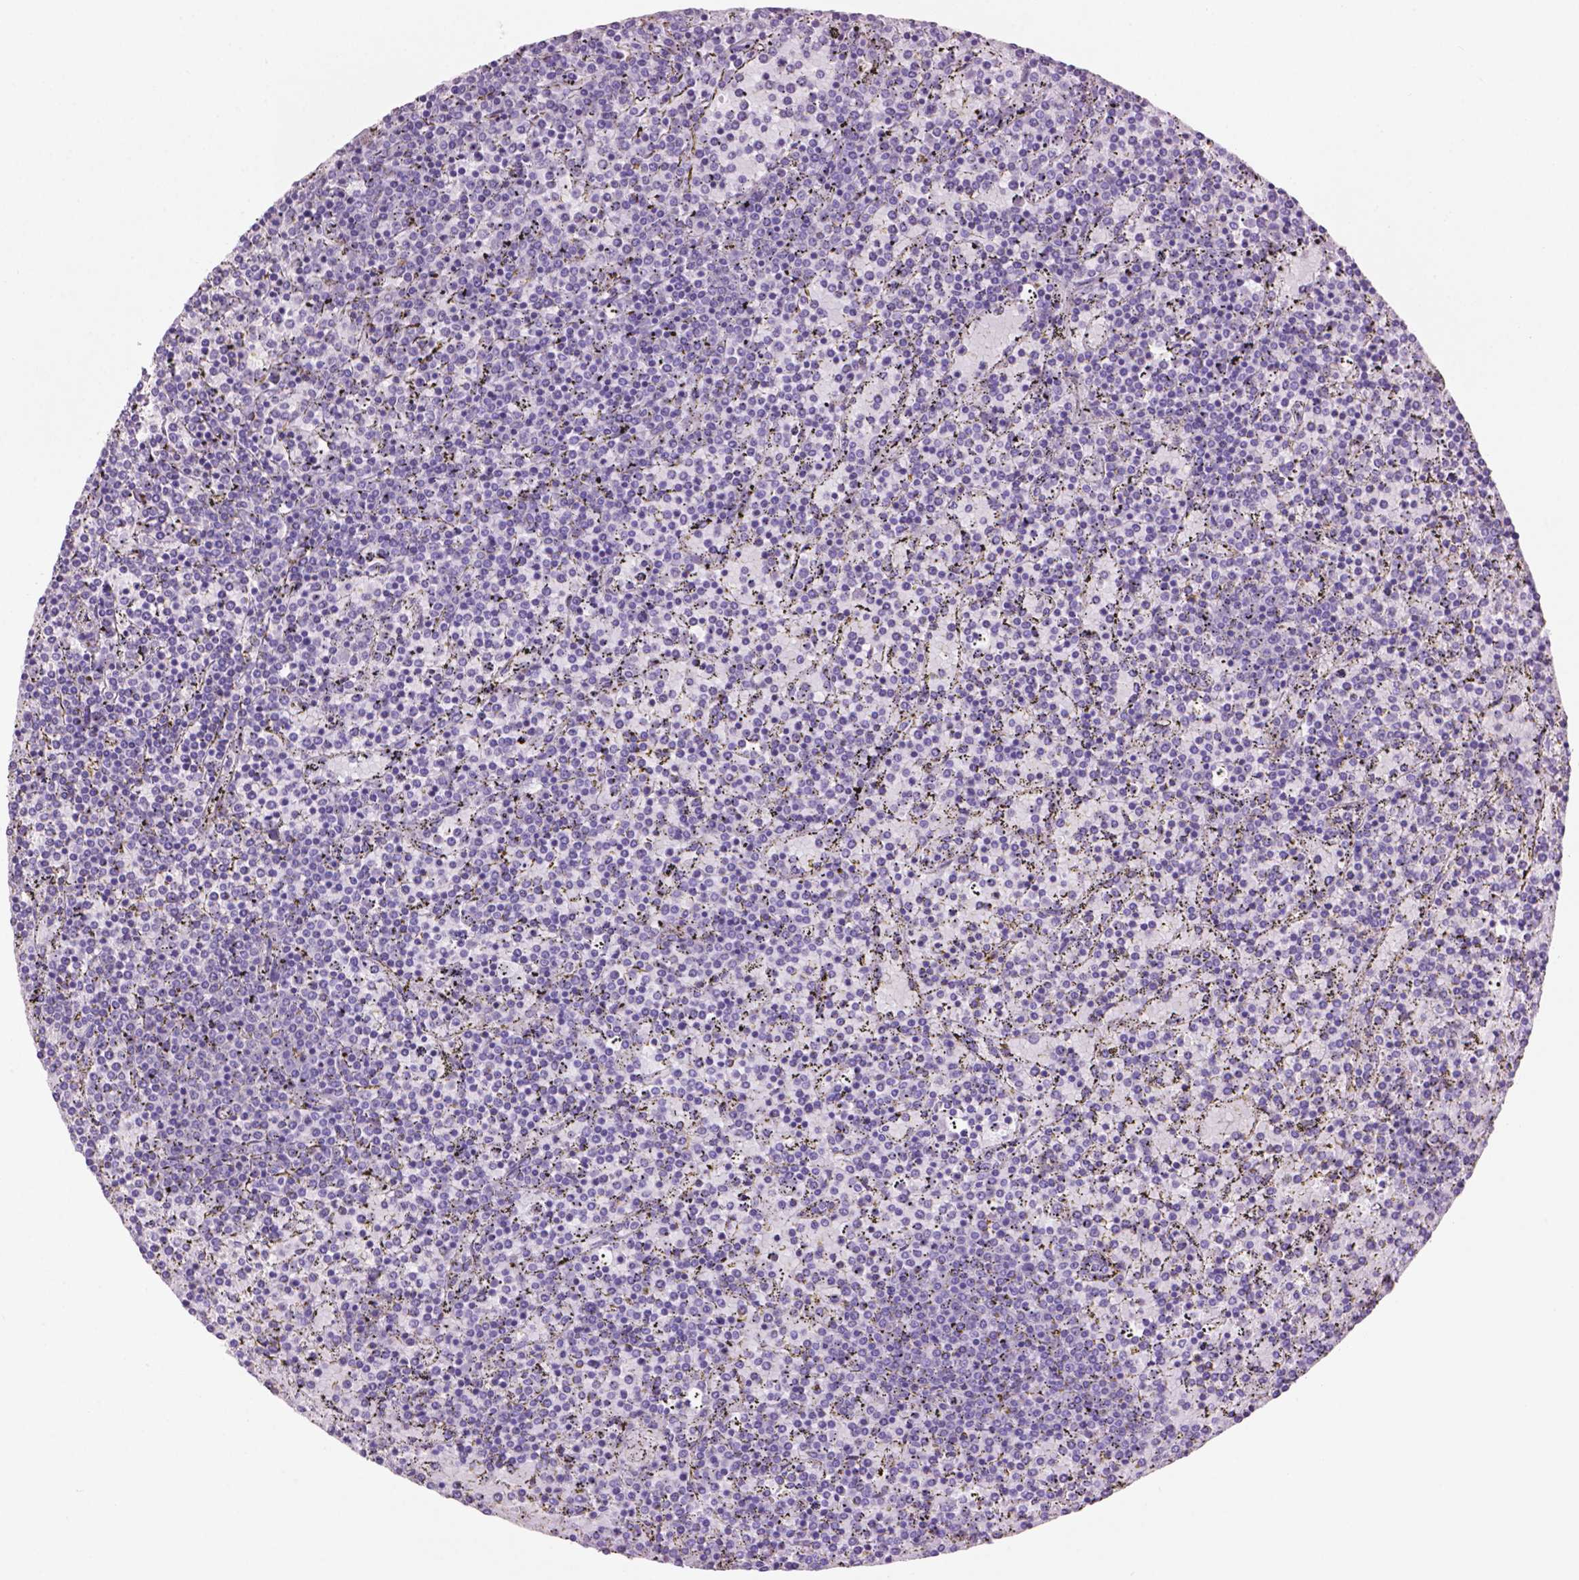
{"staining": {"intensity": "negative", "quantity": "none", "location": "none"}, "tissue": "lymphoma", "cell_type": "Tumor cells", "image_type": "cancer", "snomed": [{"axis": "morphology", "description": "Malignant lymphoma, non-Hodgkin's type, Low grade"}, {"axis": "topography", "description": "Spleen"}], "caption": "Image shows no protein expression in tumor cells of lymphoma tissue. (DAB immunohistochemistry (IHC) with hematoxylin counter stain).", "gene": "CRYBA4", "patient": {"sex": "female", "age": 77}}